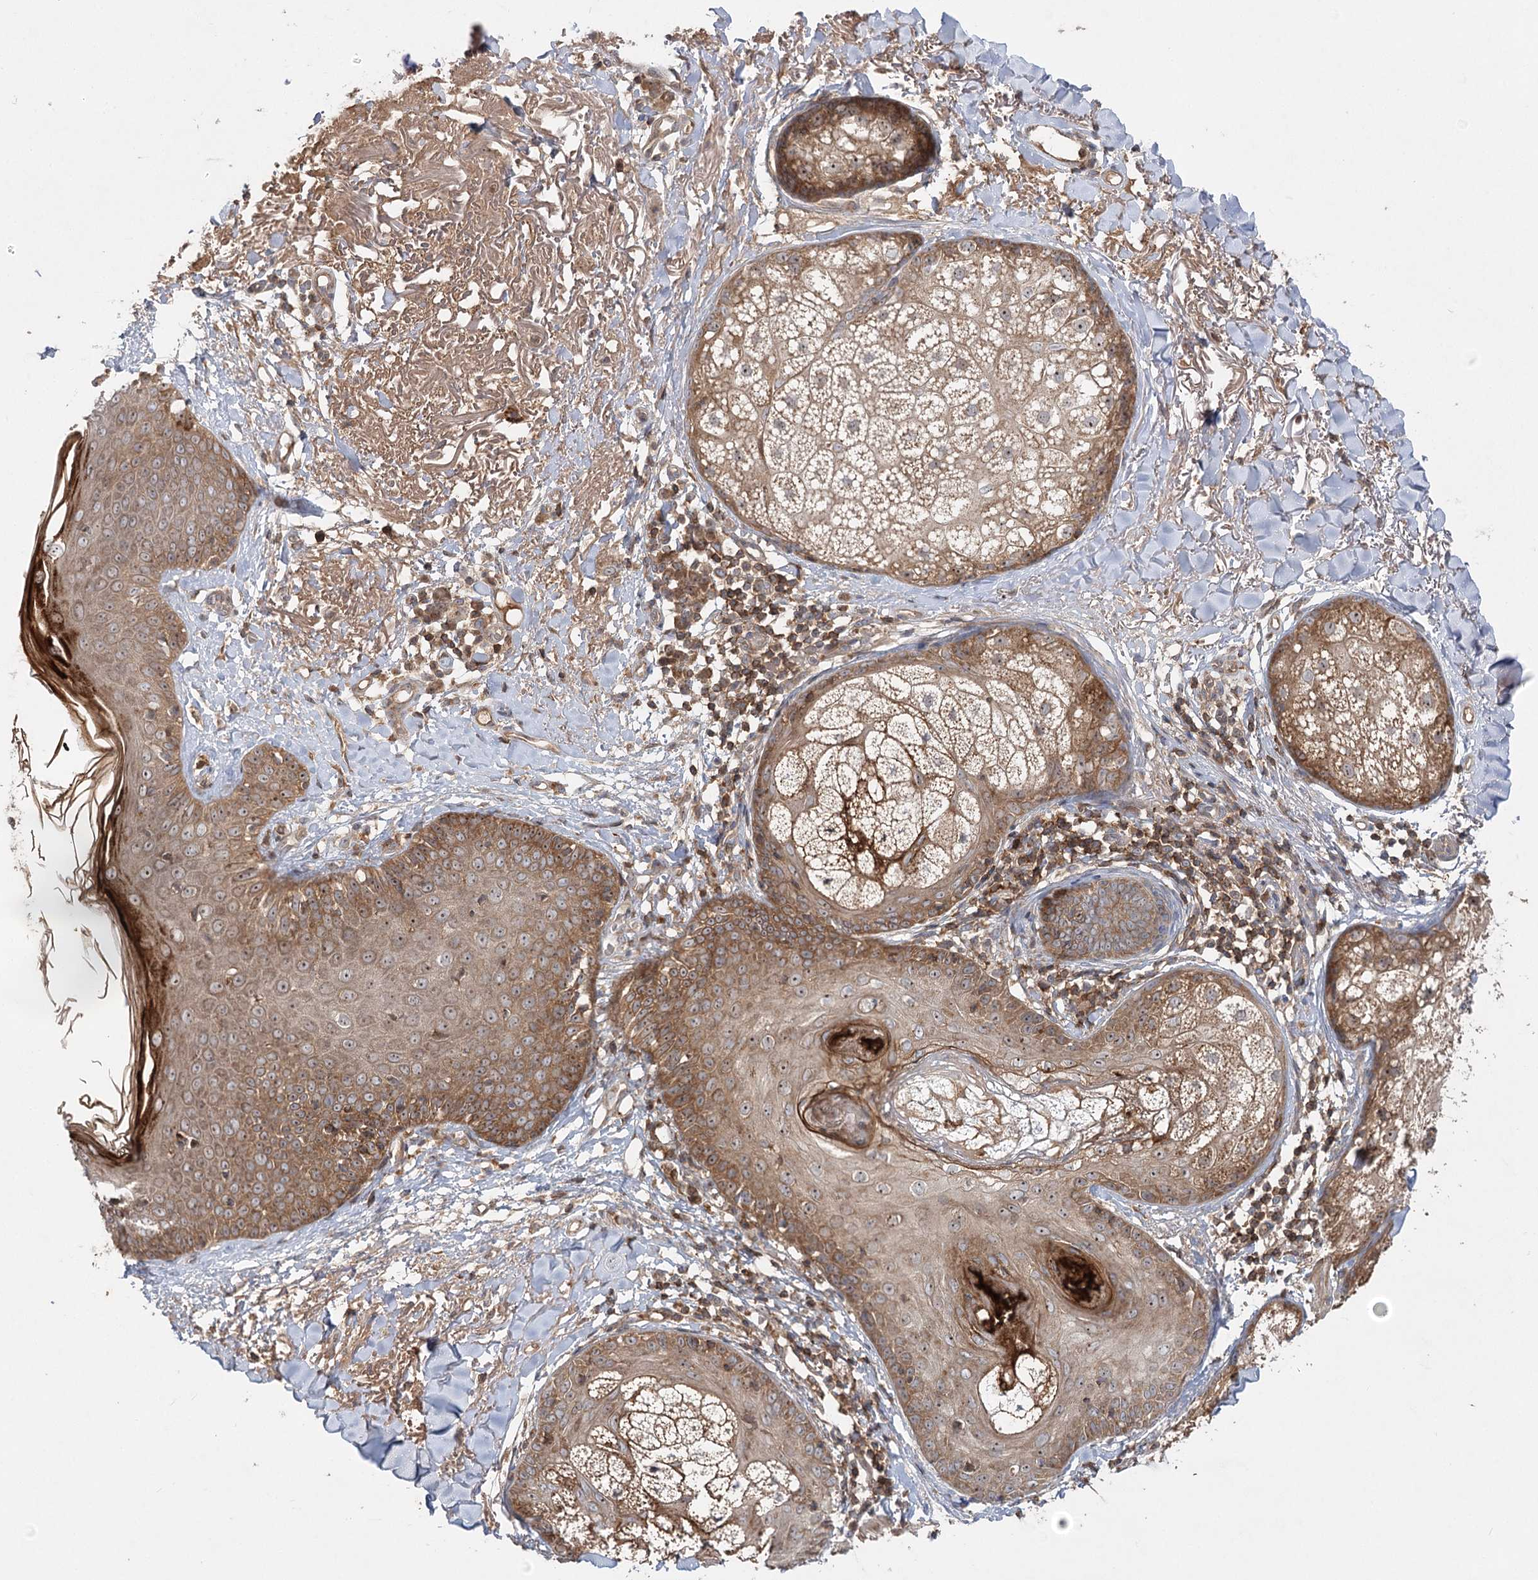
{"staining": {"intensity": "moderate", "quantity": ">75%", "location": "cytoplasmic/membranous,nuclear"}, "tissue": "skin cancer", "cell_type": "Tumor cells", "image_type": "cancer", "snomed": [{"axis": "morphology", "description": "Basal cell carcinoma"}, {"axis": "topography", "description": "Skin"}], "caption": "There is medium levels of moderate cytoplasmic/membranous and nuclear expression in tumor cells of skin cancer, as demonstrated by immunohistochemical staining (brown color).", "gene": "RAPGEF6", "patient": {"sex": "male", "age": 85}}